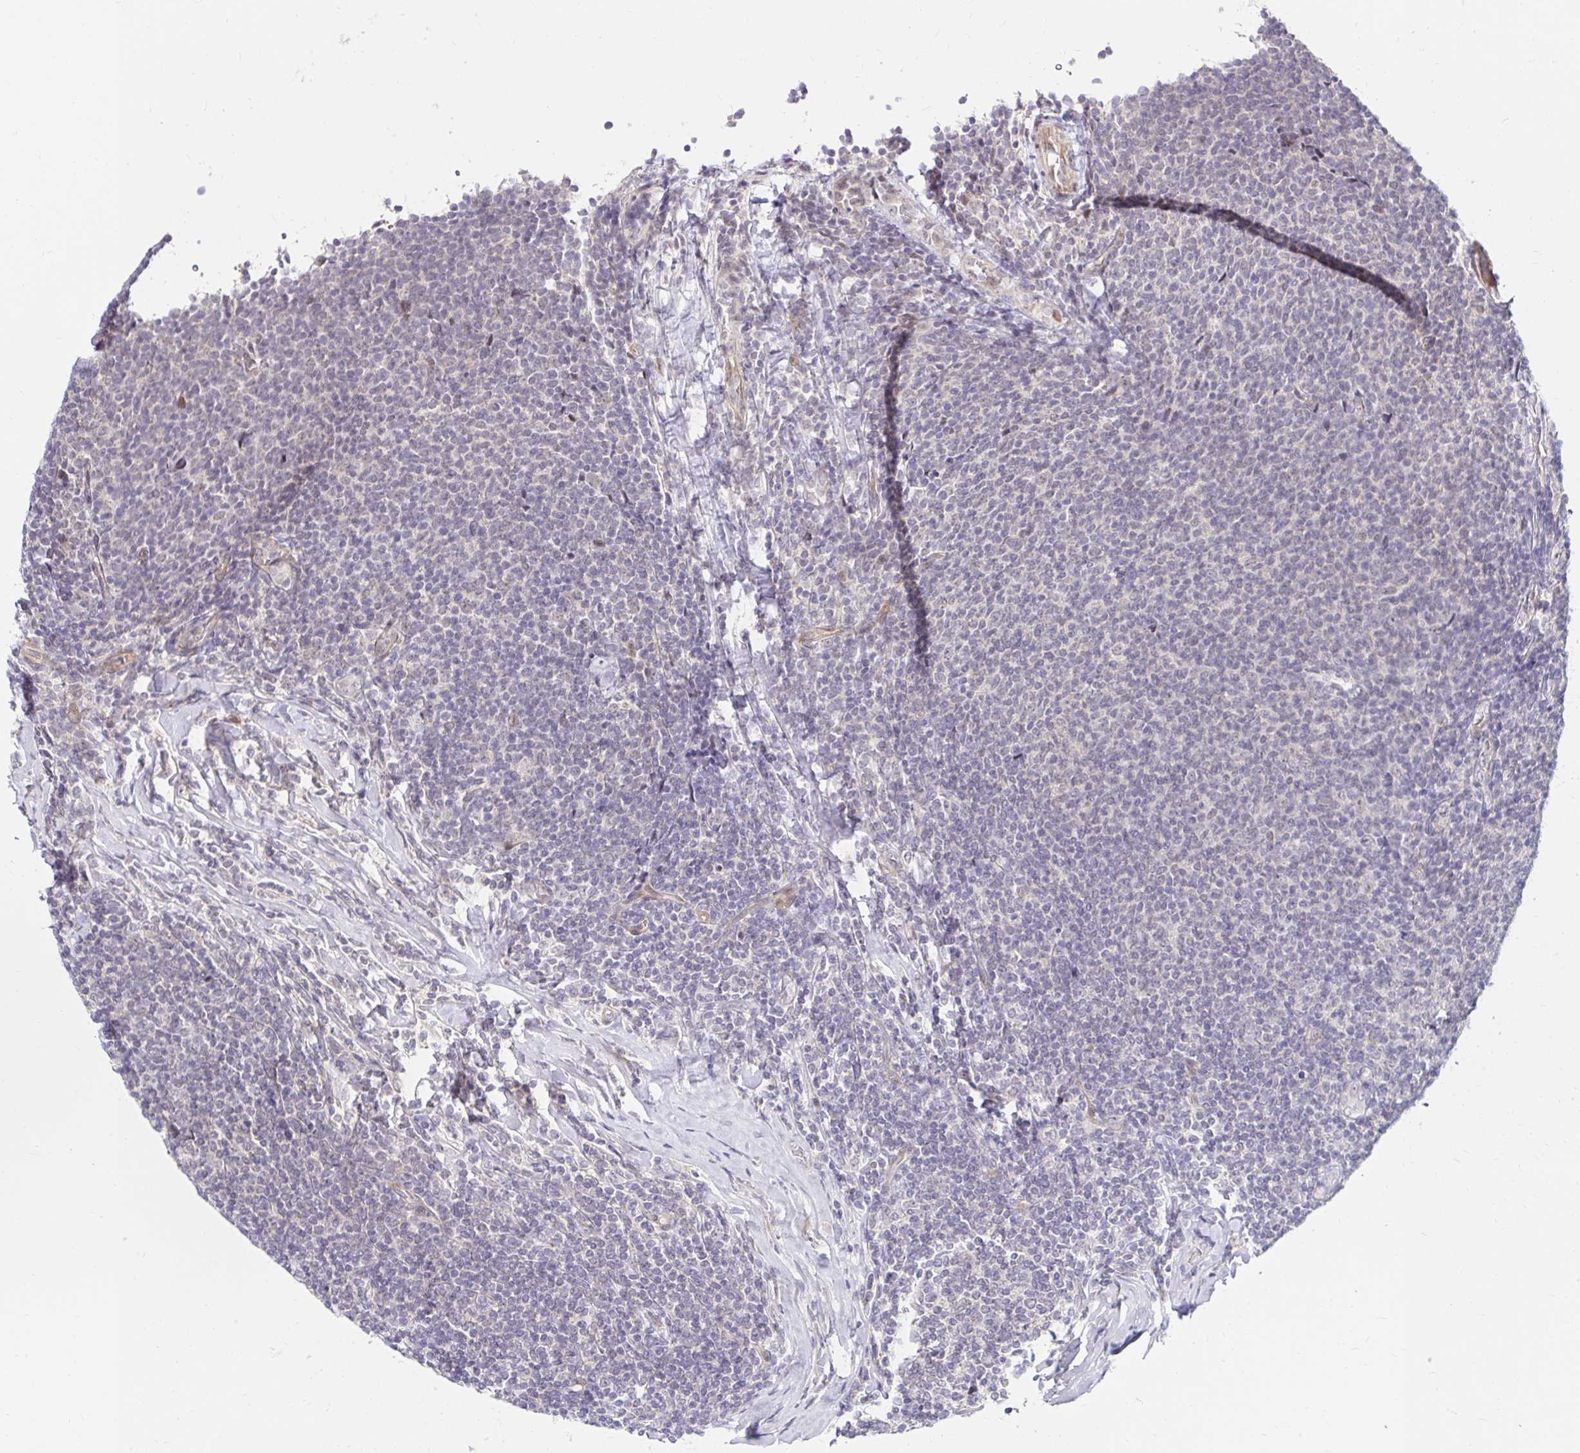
{"staining": {"intensity": "negative", "quantity": "none", "location": "none"}, "tissue": "lymphoma", "cell_type": "Tumor cells", "image_type": "cancer", "snomed": [{"axis": "morphology", "description": "Malignant lymphoma, non-Hodgkin's type, Low grade"}, {"axis": "topography", "description": "Lymph node"}], "caption": "Malignant lymphoma, non-Hodgkin's type (low-grade) was stained to show a protein in brown. There is no significant expression in tumor cells.", "gene": "GUCY1A1", "patient": {"sex": "male", "age": 52}}